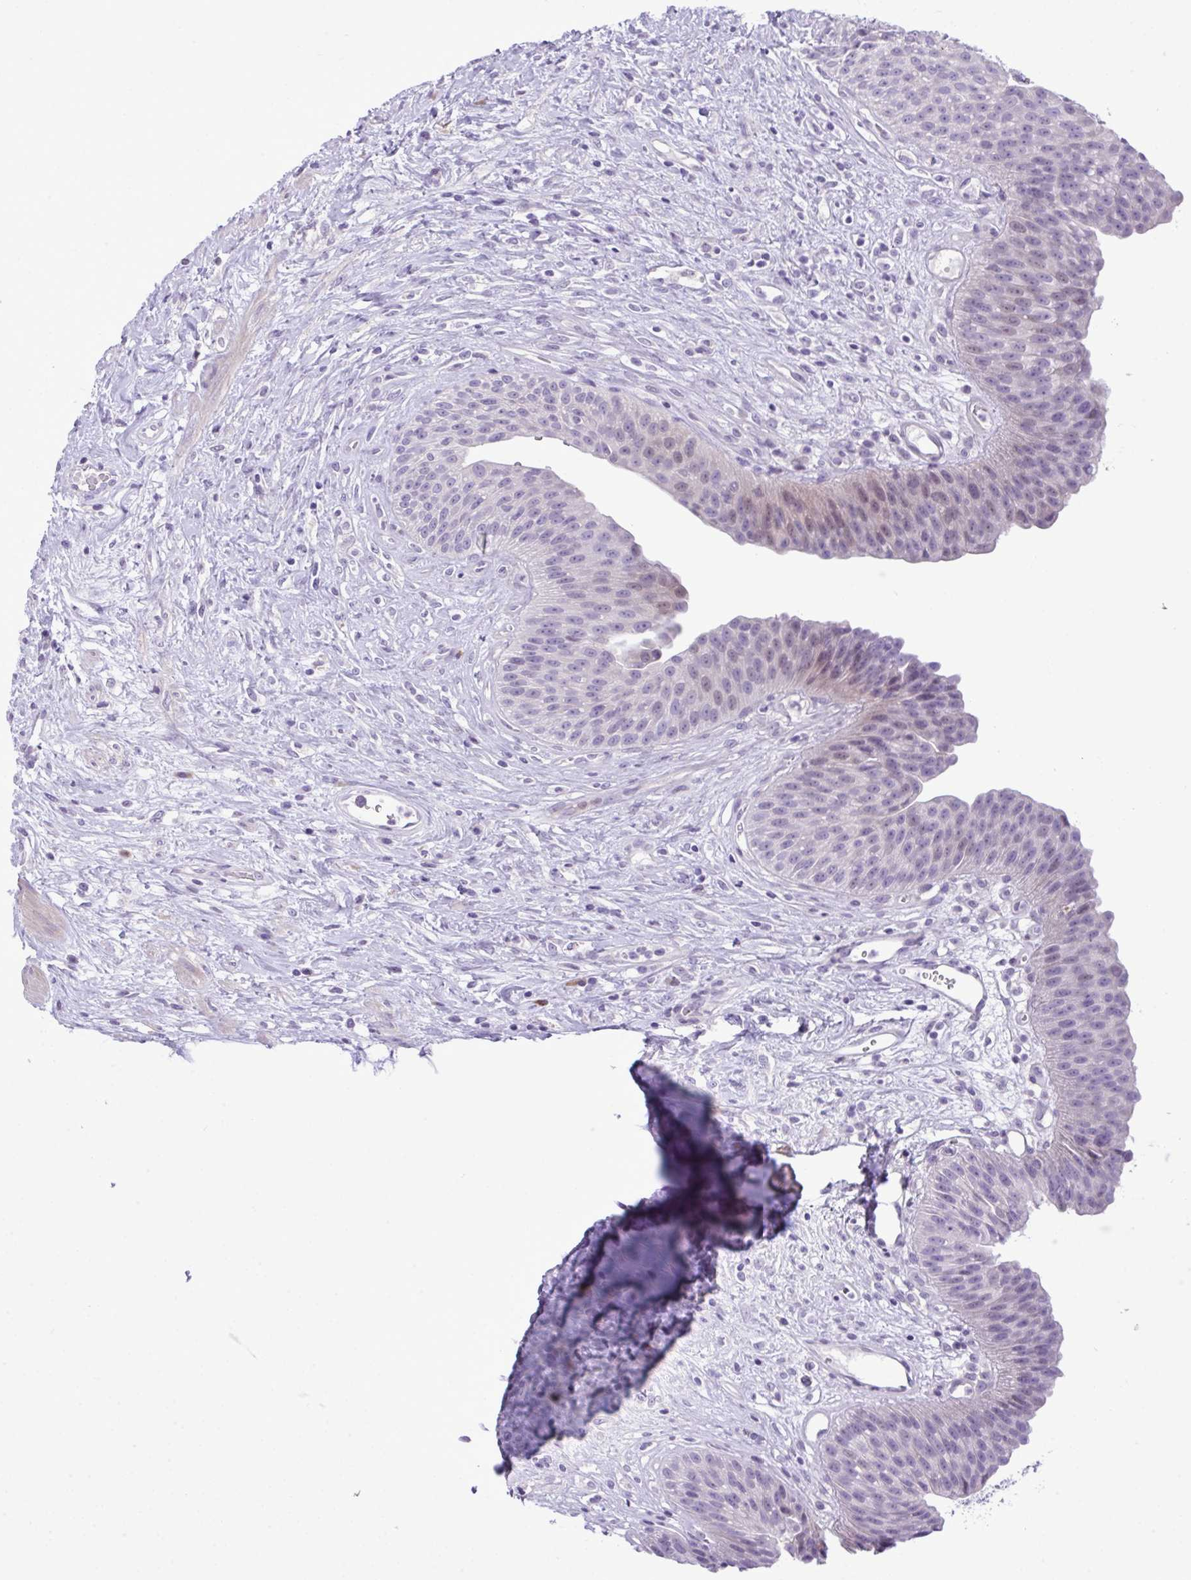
{"staining": {"intensity": "weak", "quantity": "<25%", "location": "cytoplasmic/membranous"}, "tissue": "urinary bladder", "cell_type": "Urothelial cells", "image_type": "normal", "snomed": [{"axis": "morphology", "description": "Normal tissue, NOS"}, {"axis": "topography", "description": "Urinary bladder"}], "caption": "IHC image of normal urinary bladder: urinary bladder stained with DAB demonstrates no significant protein positivity in urothelial cells.", "gene": "SPAG1", "patient": {"sex": "female", "age": 56}}